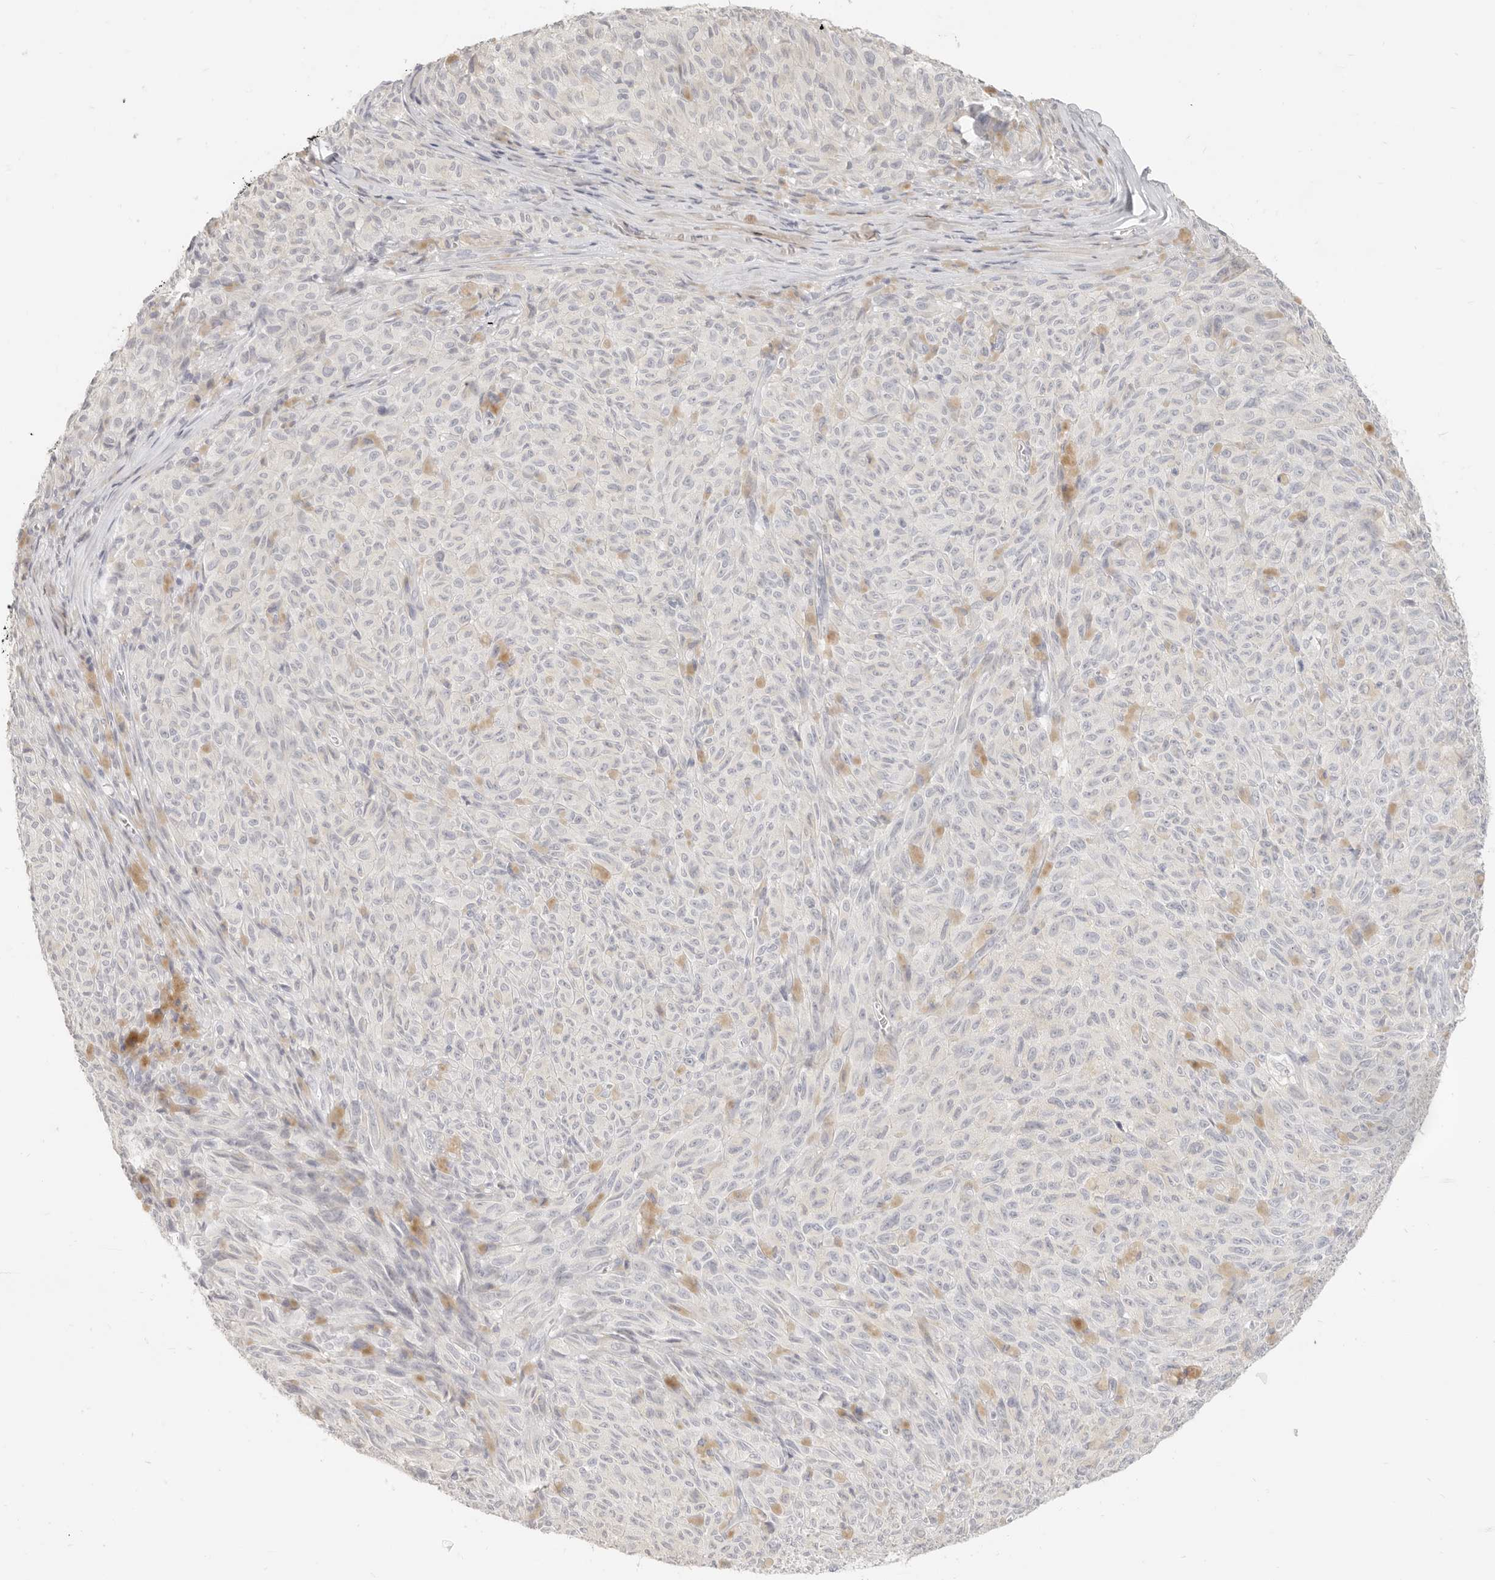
{"staining": {"intensity": "negative", "quantity": "none", "location": "none"}, "tissue": "melanoma", "cell_type": "Tumor cells", "image_type": "cancer", "snomed": [{"axis": "morphology", "description": "Malignant melanoma, NOS"}, {"axis": "topography", "description": "Skin"}], "caption": "High magnification brightfield microscopy of melanoma stained with DAB (3,3'-diaminobenzidine) (brown) and counterstained with hematoxylin (blue): tumor cells show no significant positivity.", "gene": "EPCAM", "patient": {"sex": "female", "age": 82}}